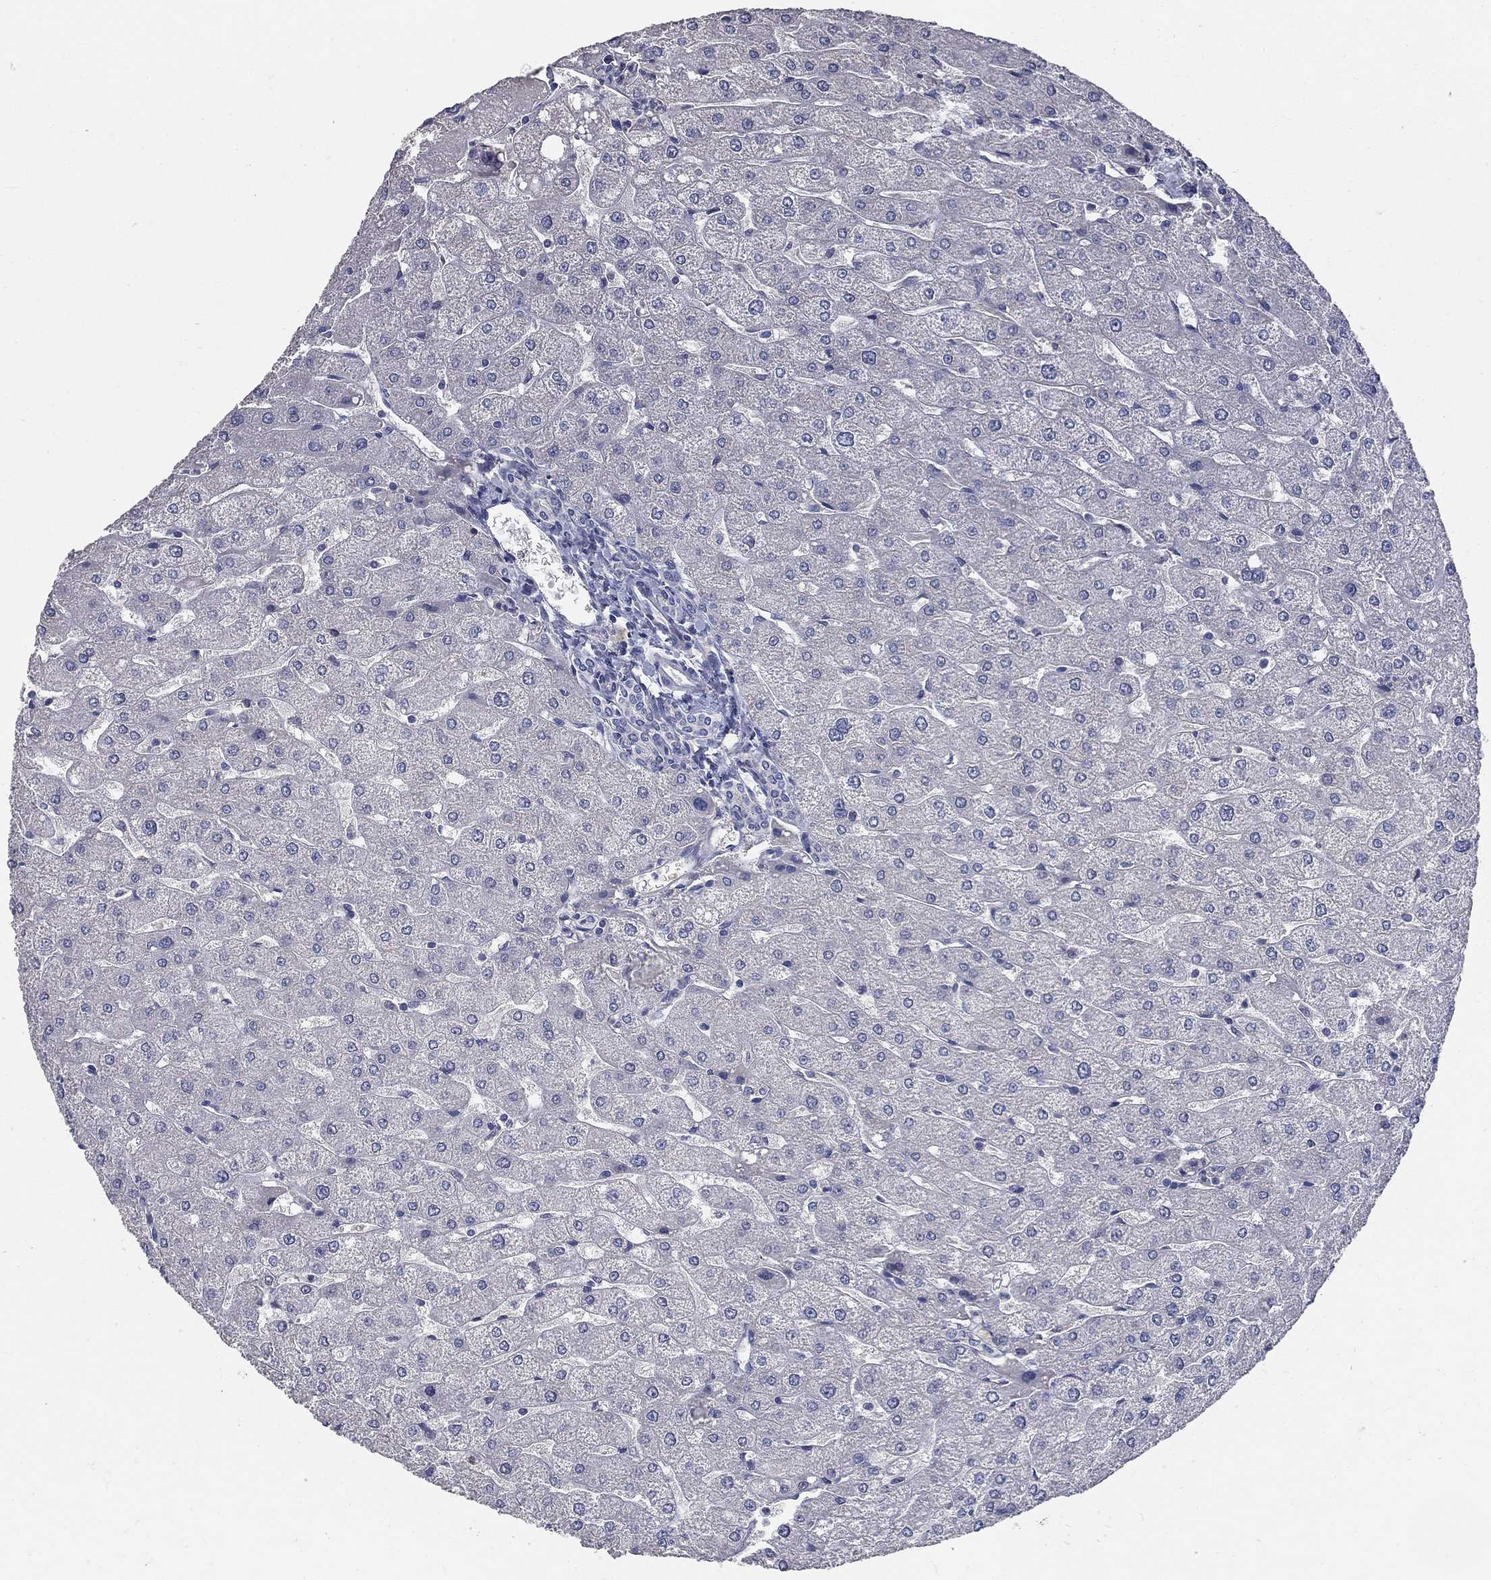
{"staining": {"intensity": "negative", "quantity": "none", "location": "none"}, "tissue": "liver", "cell_type": "Cholangiocytes", "image_type": "normal", "snomed": [{"axis": "morphology", "description": "Normal tissue, NOS"}, {"axis": "topography", "description": "Liver"}], "caption": "There is no significant expression in cholangiocytes of liver. (DAB (3,3'-diaminobenzidine) immunohistochemistry visualized using brightfield microscopy, high magnification).", "gene": "CD274", "patient": {"sex": "male", "age": 67}}